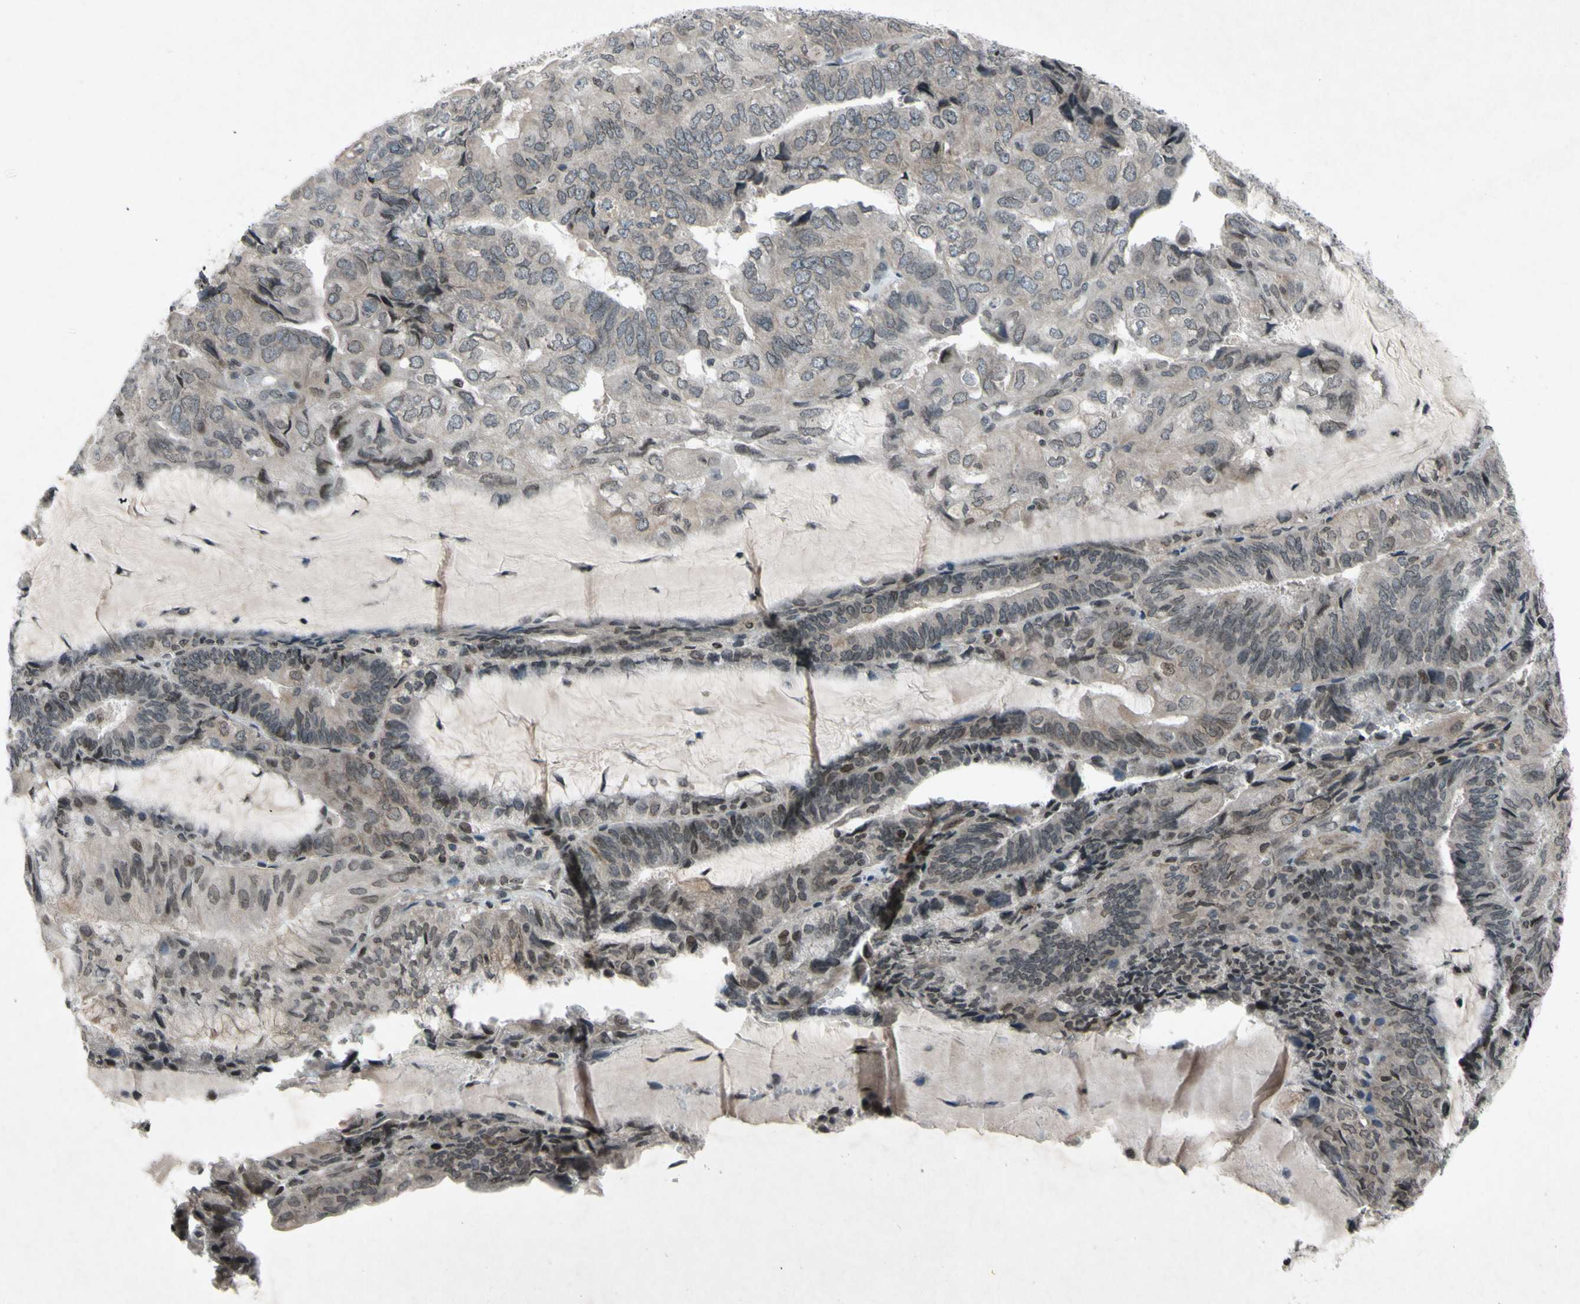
{"staining": {"intensity": "weak", "quantity": "25%-75%", "location": "cytoplasmic/membranous,nuclear"}, "tissue": "endometrial cancer", "cell_type": "Tumor cells", "image_type": "cancer", "snomed": [{"axis": "morphology", "description": "Adenocarcinoma, NOS"}, {"axis": "topography", "description": "Endometrium"}], "caption": "This histopathology image demonstrates immunohistochemistry (IHC) staining of endometrial cancer, with low weak cytoplasmic/membranous and nuclear expression in about 25%-75% of tumor cells.", "gene": "XPO1", "patient": {"sex": "female", "age": 81}}